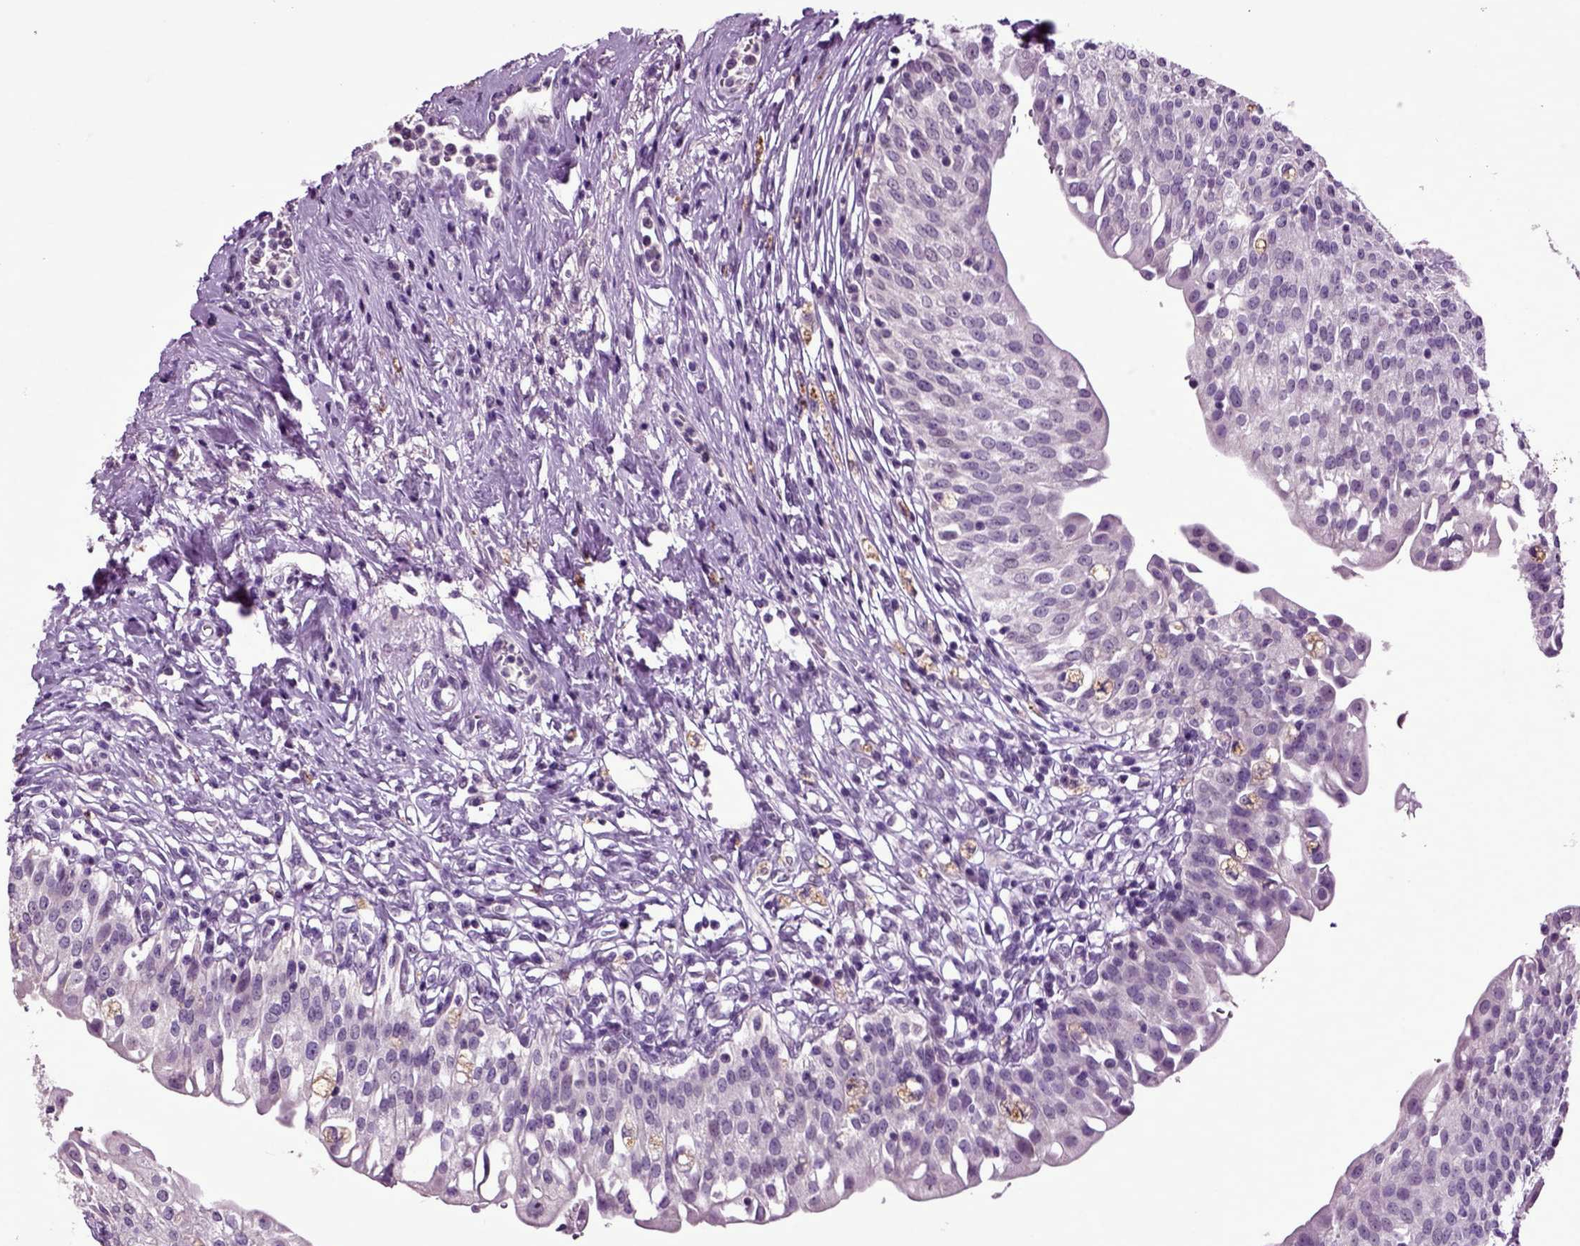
{"staining": {"intensity": "negative", "quantity": "none", "location": "none"}, "tissue": "urinary bladder", "cell_type": "Urothelial cells", "image_type": "normal", "snomed": [{"axis": "morphology", "description": "Normal tissue, NOS"}, {"axis": "topography", "description": "Urinary bladder"}], "caption": "Immunohistochemistry (IHC) of unremarkable human urinary bladder reveals no staining in urothelial cells.", "gene": "CRHR1", "patient": {"sex": "male", "age": 76}}